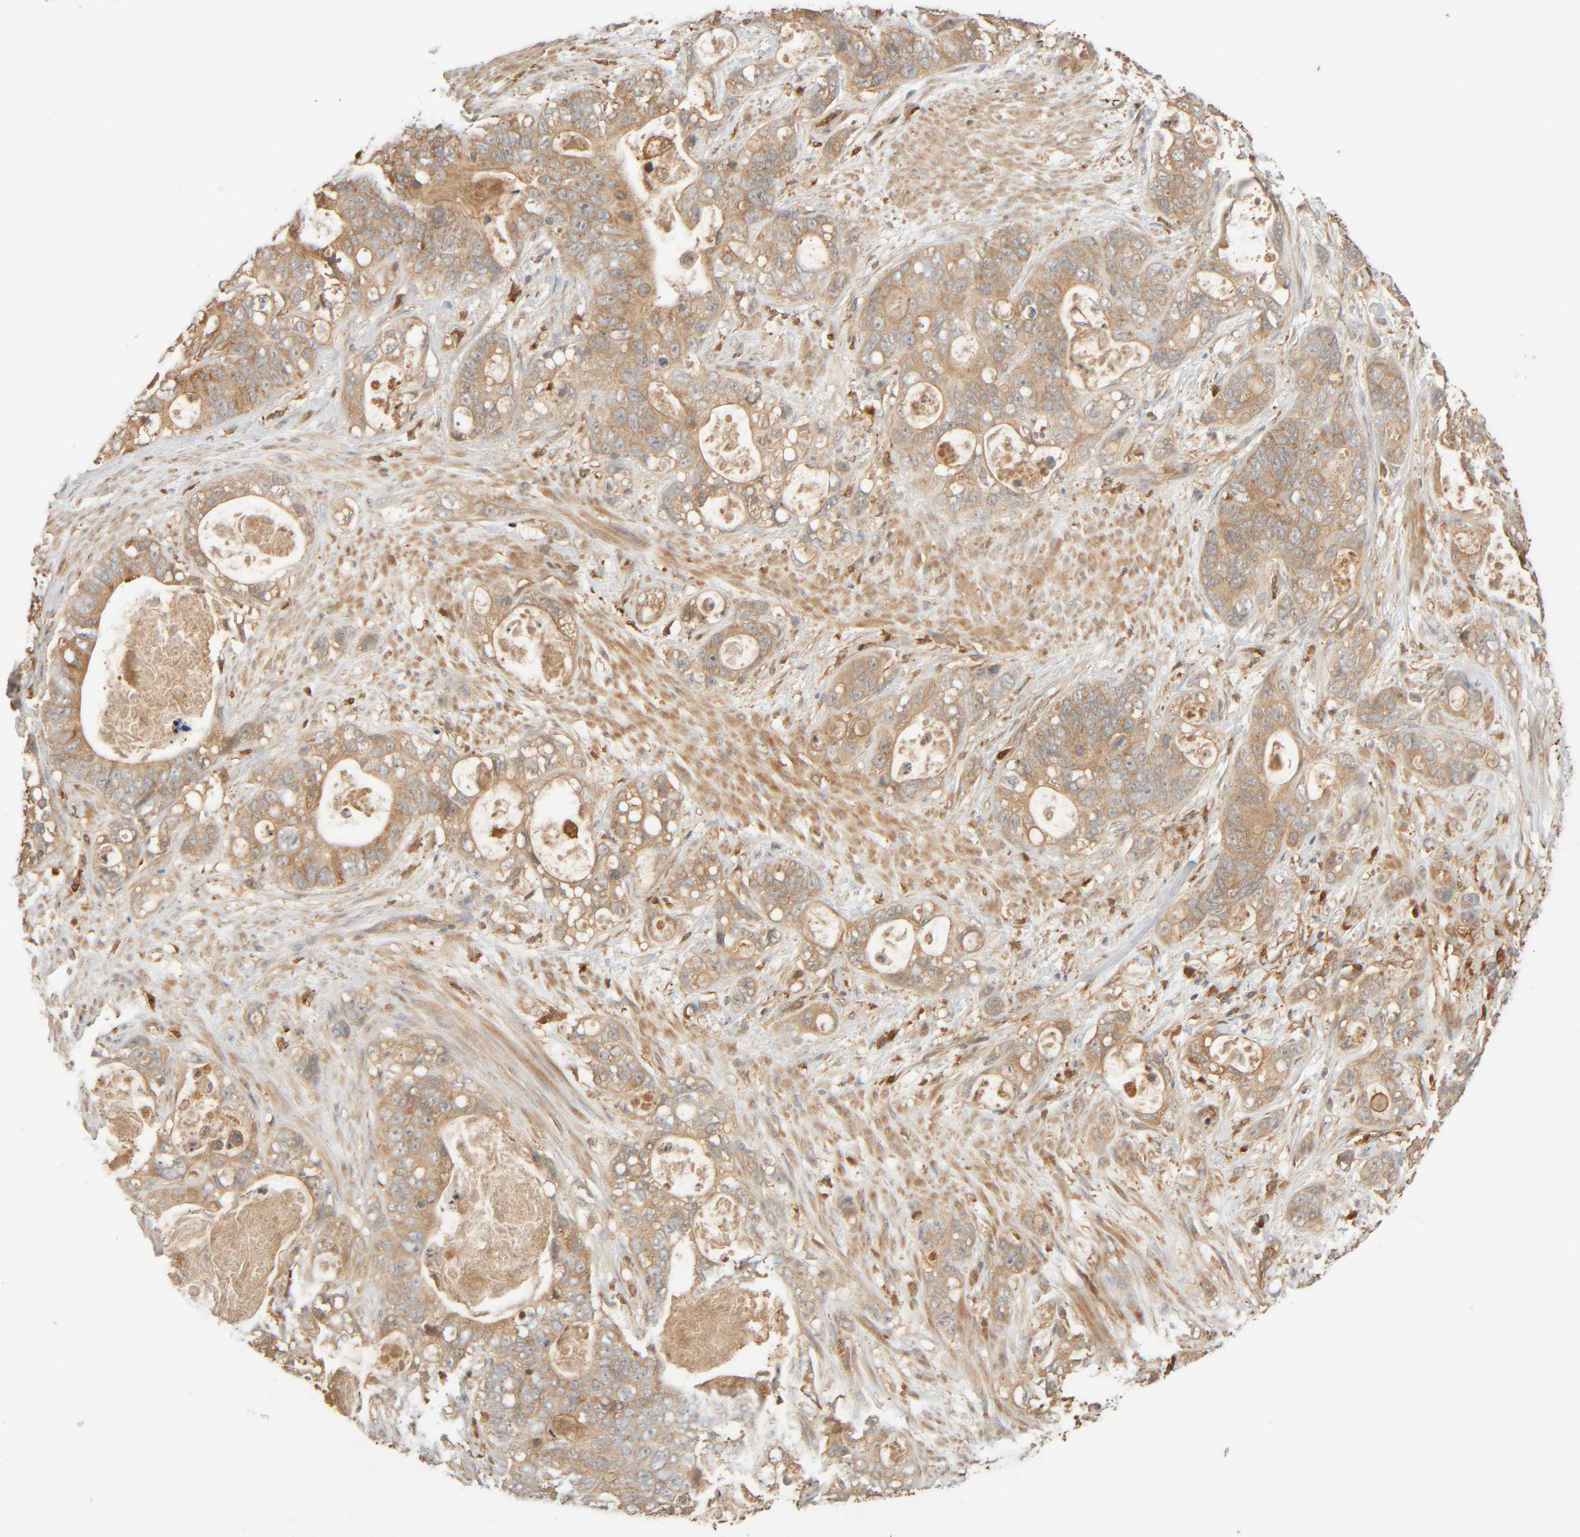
{"staining": {"intensity": "moderate", "quantity": ">75%", "location": "cytoplasmic/membranous"}, "tissue": "stomach cancer", "cell_type": "Tumor cells", "image_type": "cancer", "snomed": [{"axis": "morphology", "description": "Normal tissue, NOS"}, {"axis": "morphology", "description": "Adenocarcinoma, NOS"}, {"axis": "topography", "description": "Stomach"}], "caption": "About >75% of tumor cells in adenocarcinoma (stomach) show moderate cytoplasmic/membranous protein expression as visualized by brown immunohistochemical staining.", "gene": "TMEM192", "patient": {"sex": "female", "age": 89}}